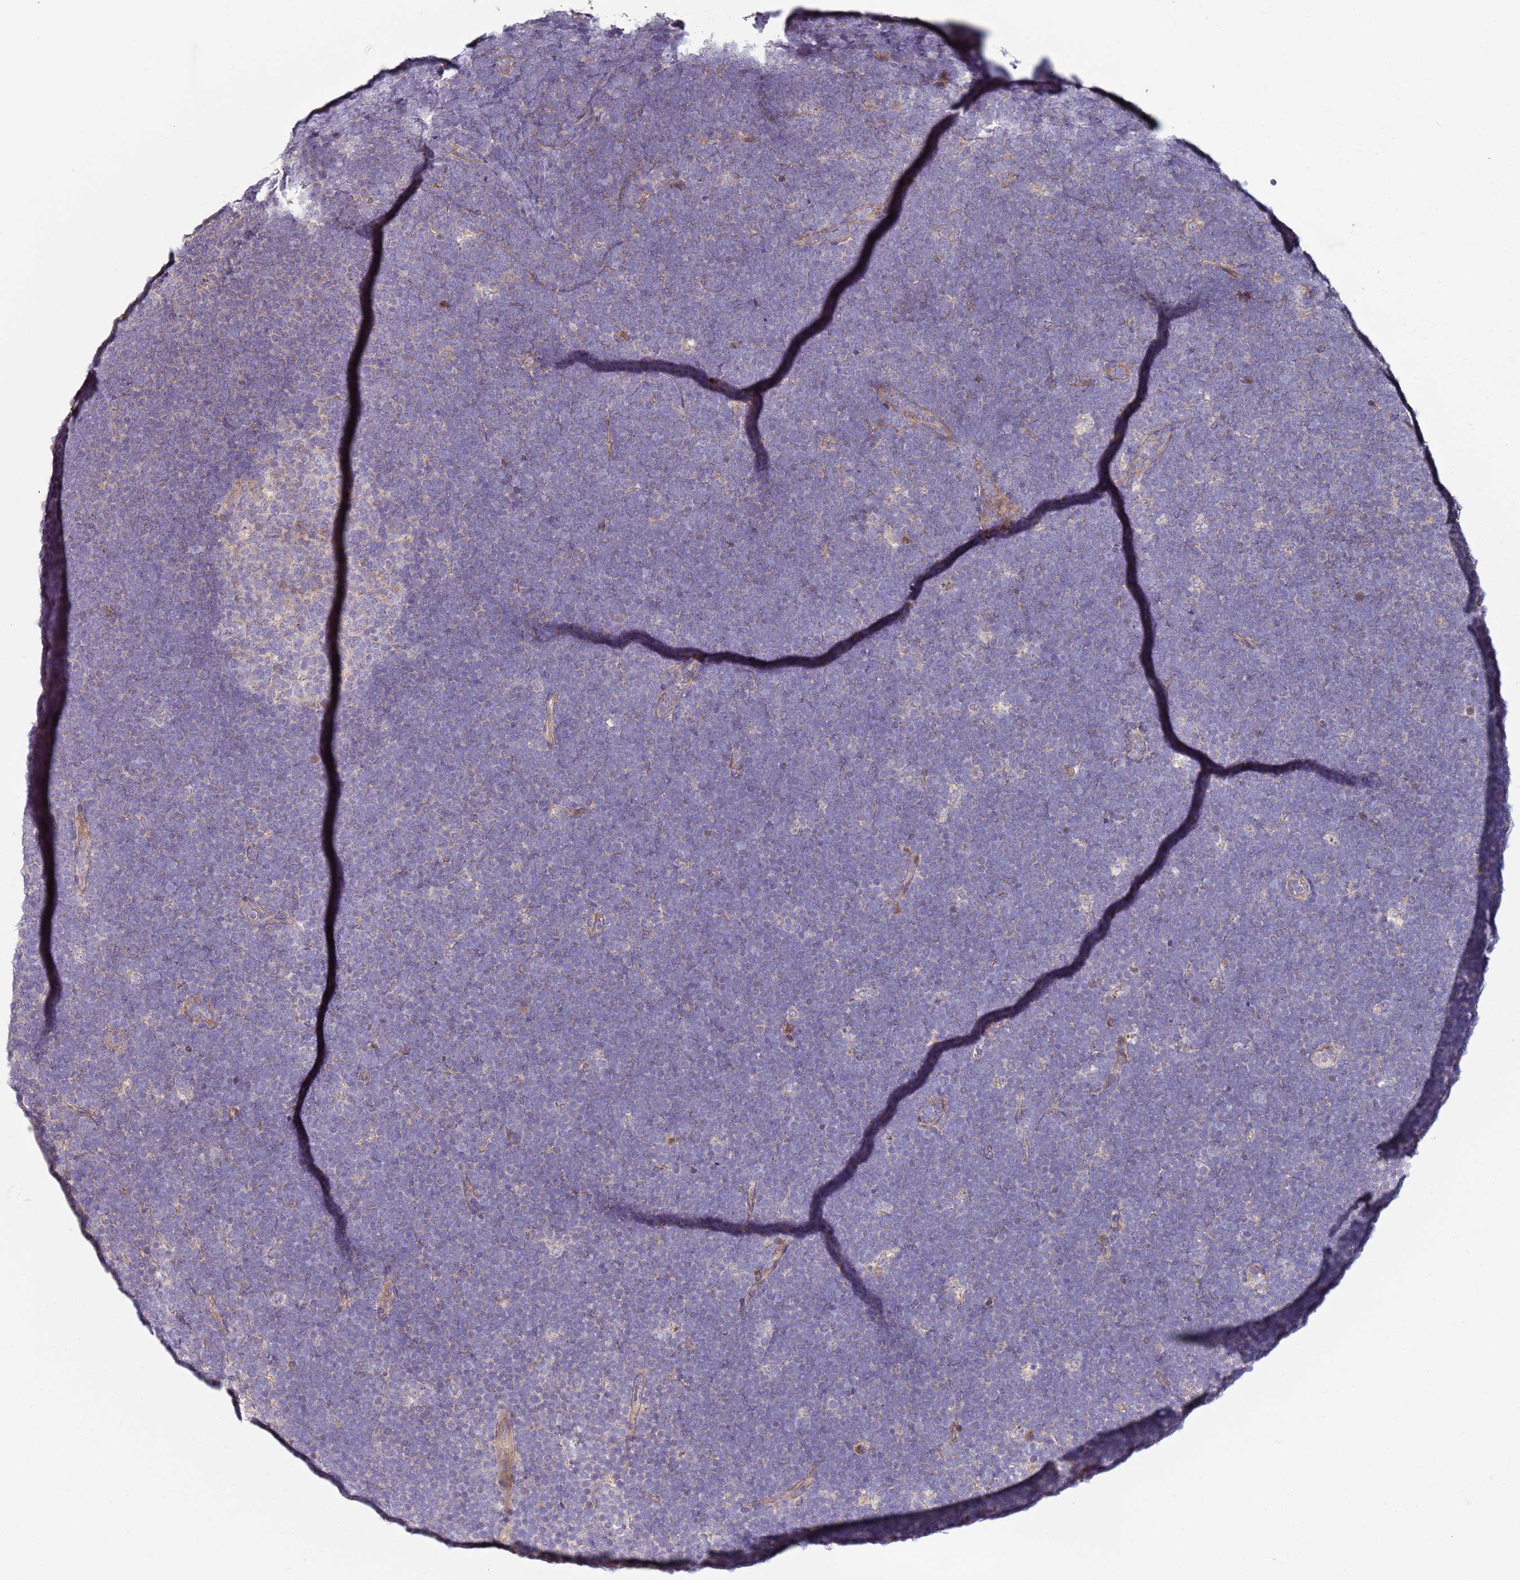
{"staining": {"intensity": "negative", "quantity": "none", "location": "none"}, "tissue": "lymphoma", "cell_type": "Tumor cells", "image_type": "cancer", "snomed": [{"axis": "morphology", "description": "Malignant lymphoma, non-Hodgkin's type, High grade"}, {"axis": "topography", "description": "Lymph node"}], "caption": "High power microscopy histopathology image of an immunohistochemistry (IHC) image of lymphoma, revealing no significant expression in tumor cells.", "gene": "DIP2B", "patient": {"sex": "male", "age": 13}}